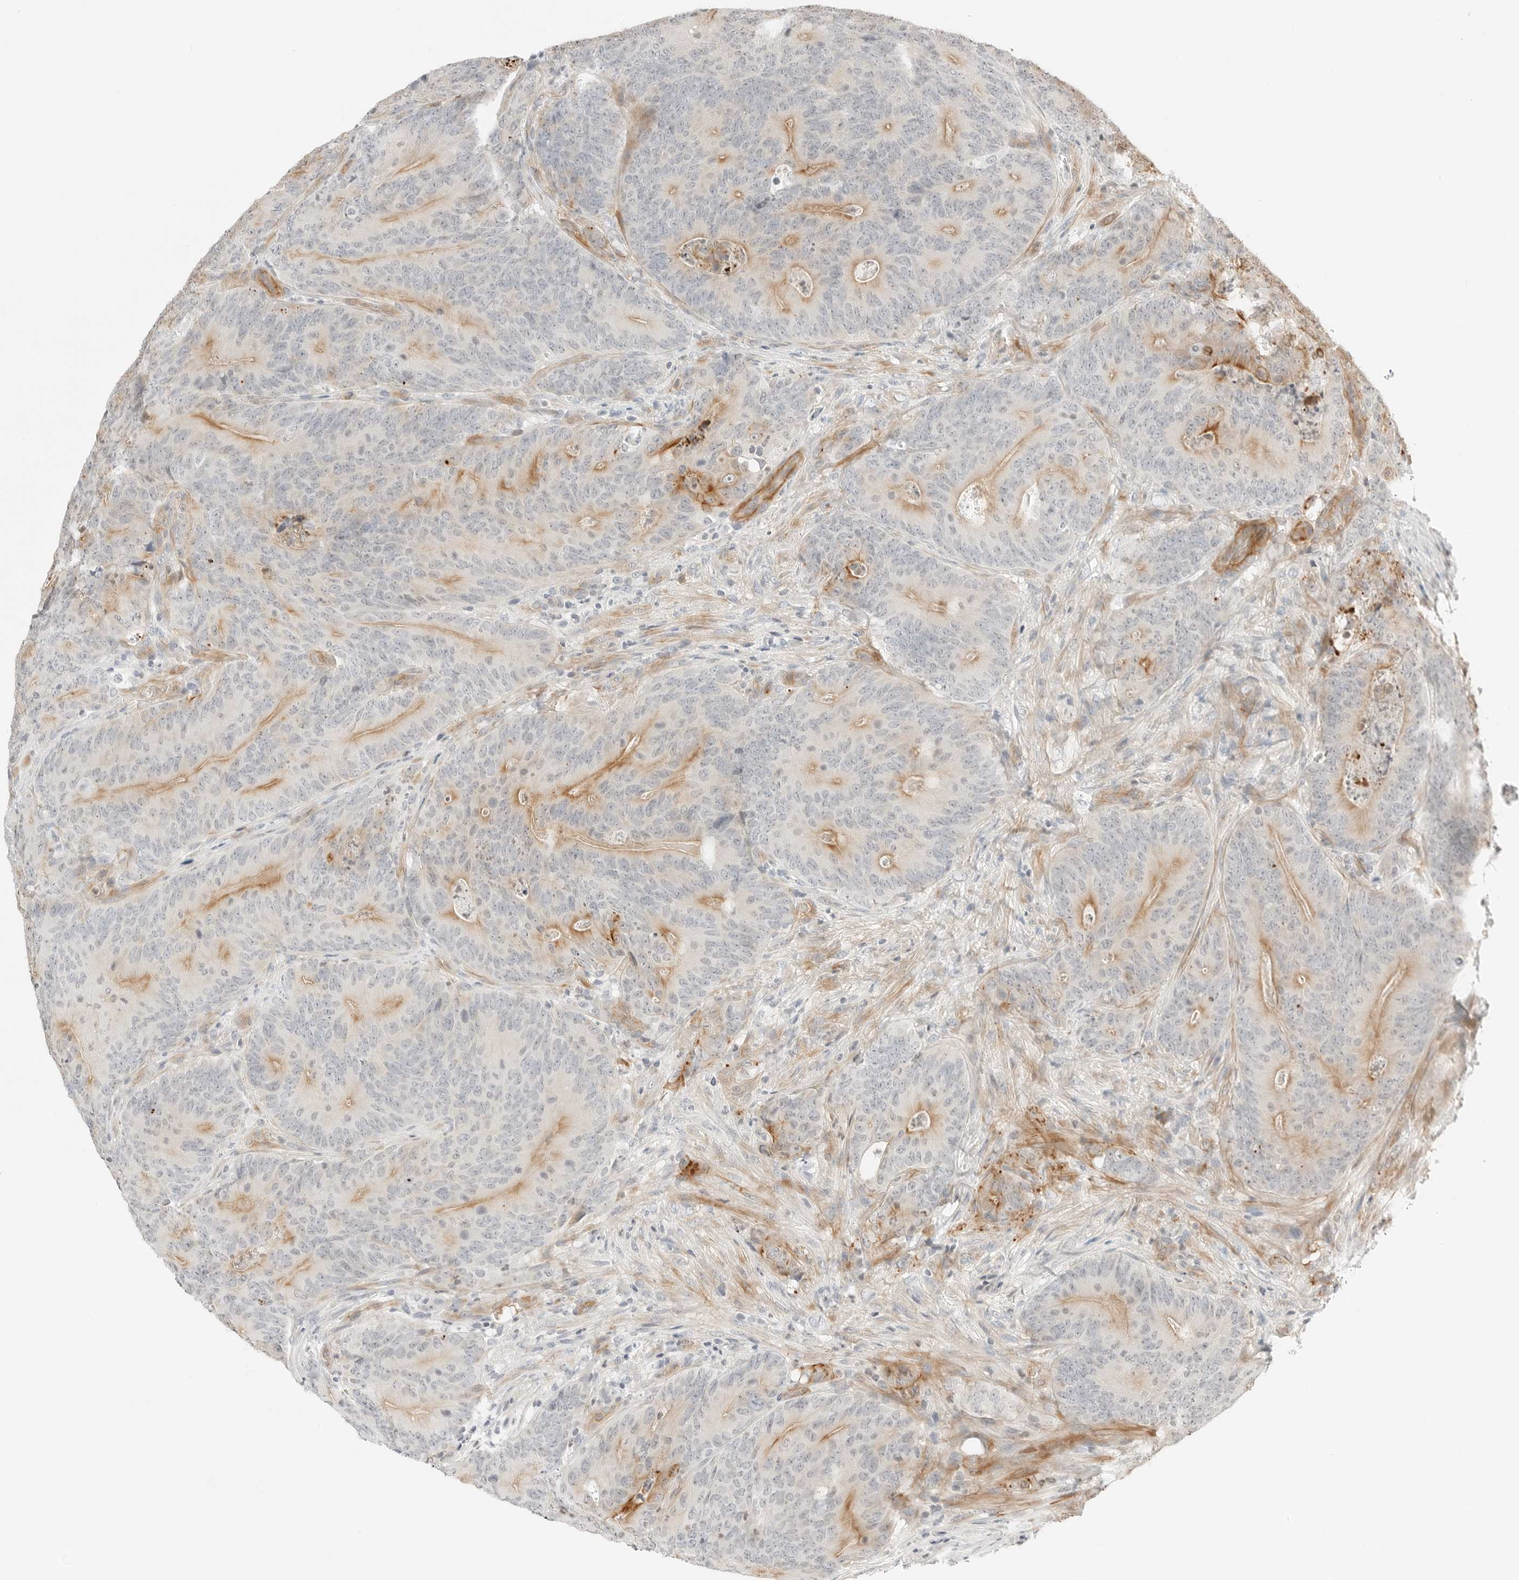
{"staining": {"intensity": "moderate", "quantity": "25%-75%", "location": "cytoplasmic/membranous"}, "tissue": "colorectal cancer", "cell_type": "Tumor cells", "image_type": "cancer", "snomed": [{"axis": "morphology", "description": "Normal tissue, NOS"}, {"axis": "topography", "description": "Colon"}], "caption": "High-power microscopy captured an immunohistochemistry (IHC) photomicrograph of colorectal cancer, revealing moderate cytoplasmic/membranous positivity in approximately 25%-75% of tumor cells.", "gene": "IQCC", "patient": {"sex": "female", "age": 82}}